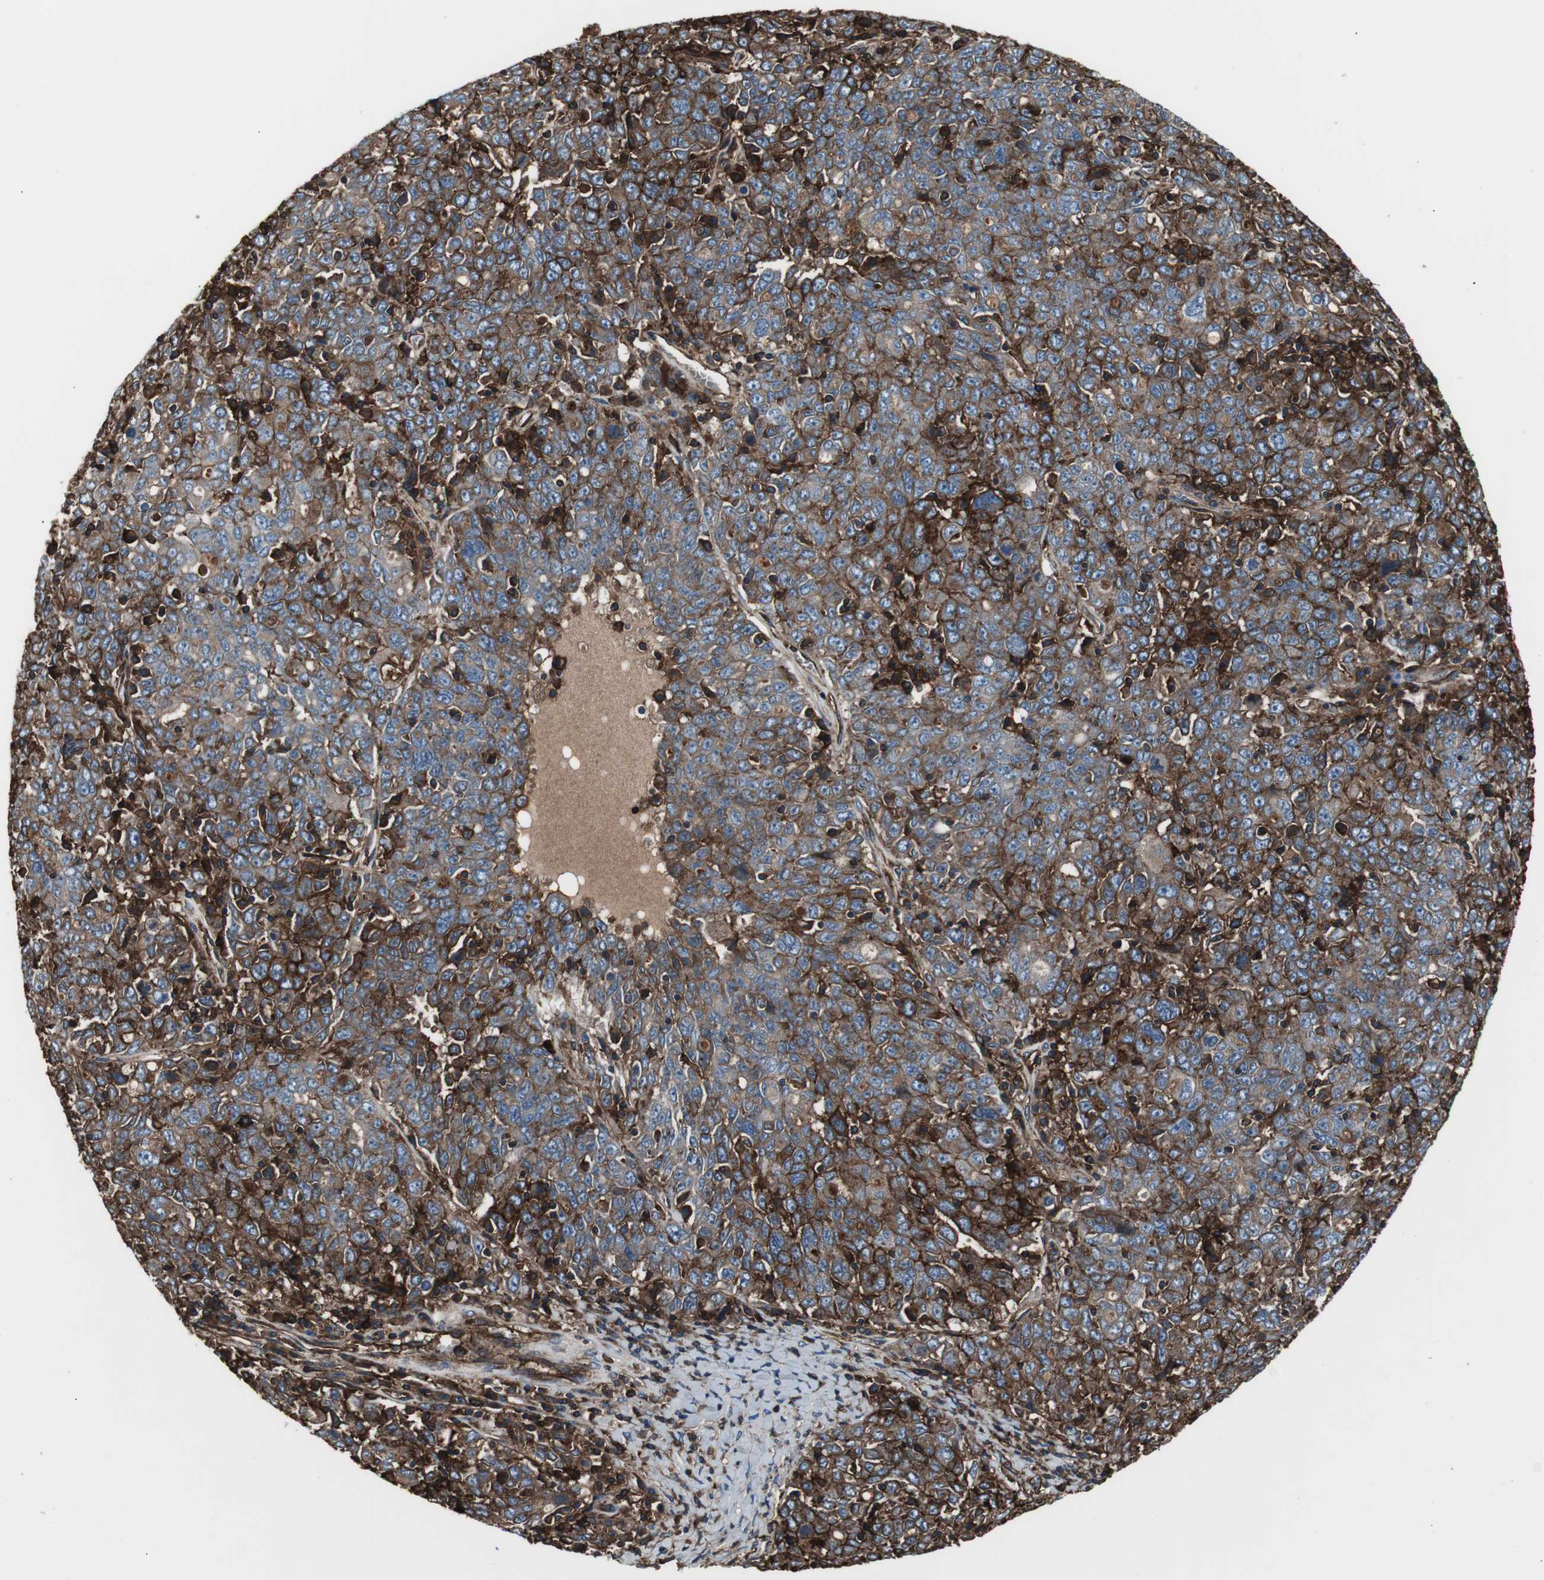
{"staining": {"intensity": "strong", "quantity": ">75%", "location": "cytoplasmic/membranous"}, "tissue": "ovarian cancer", "cell_type": "Tumor cells", "image_type": "cancer", "snomed": [{"axis": "morphology", "description": "Carcinoma, endometroid"}, {"axis": "topography", "description": "Ovary"}], "caption": "Protein analysis of ovarian endometroid carcinoma tissue demonstrates strong cytoplasmic/membranous staining in about >75% of tumor cells. Ihc stains the protein of interest in brown and the nuclei are stained blue.", "gene": "B2M", "patient": {"sex": "female", "age": 62}}